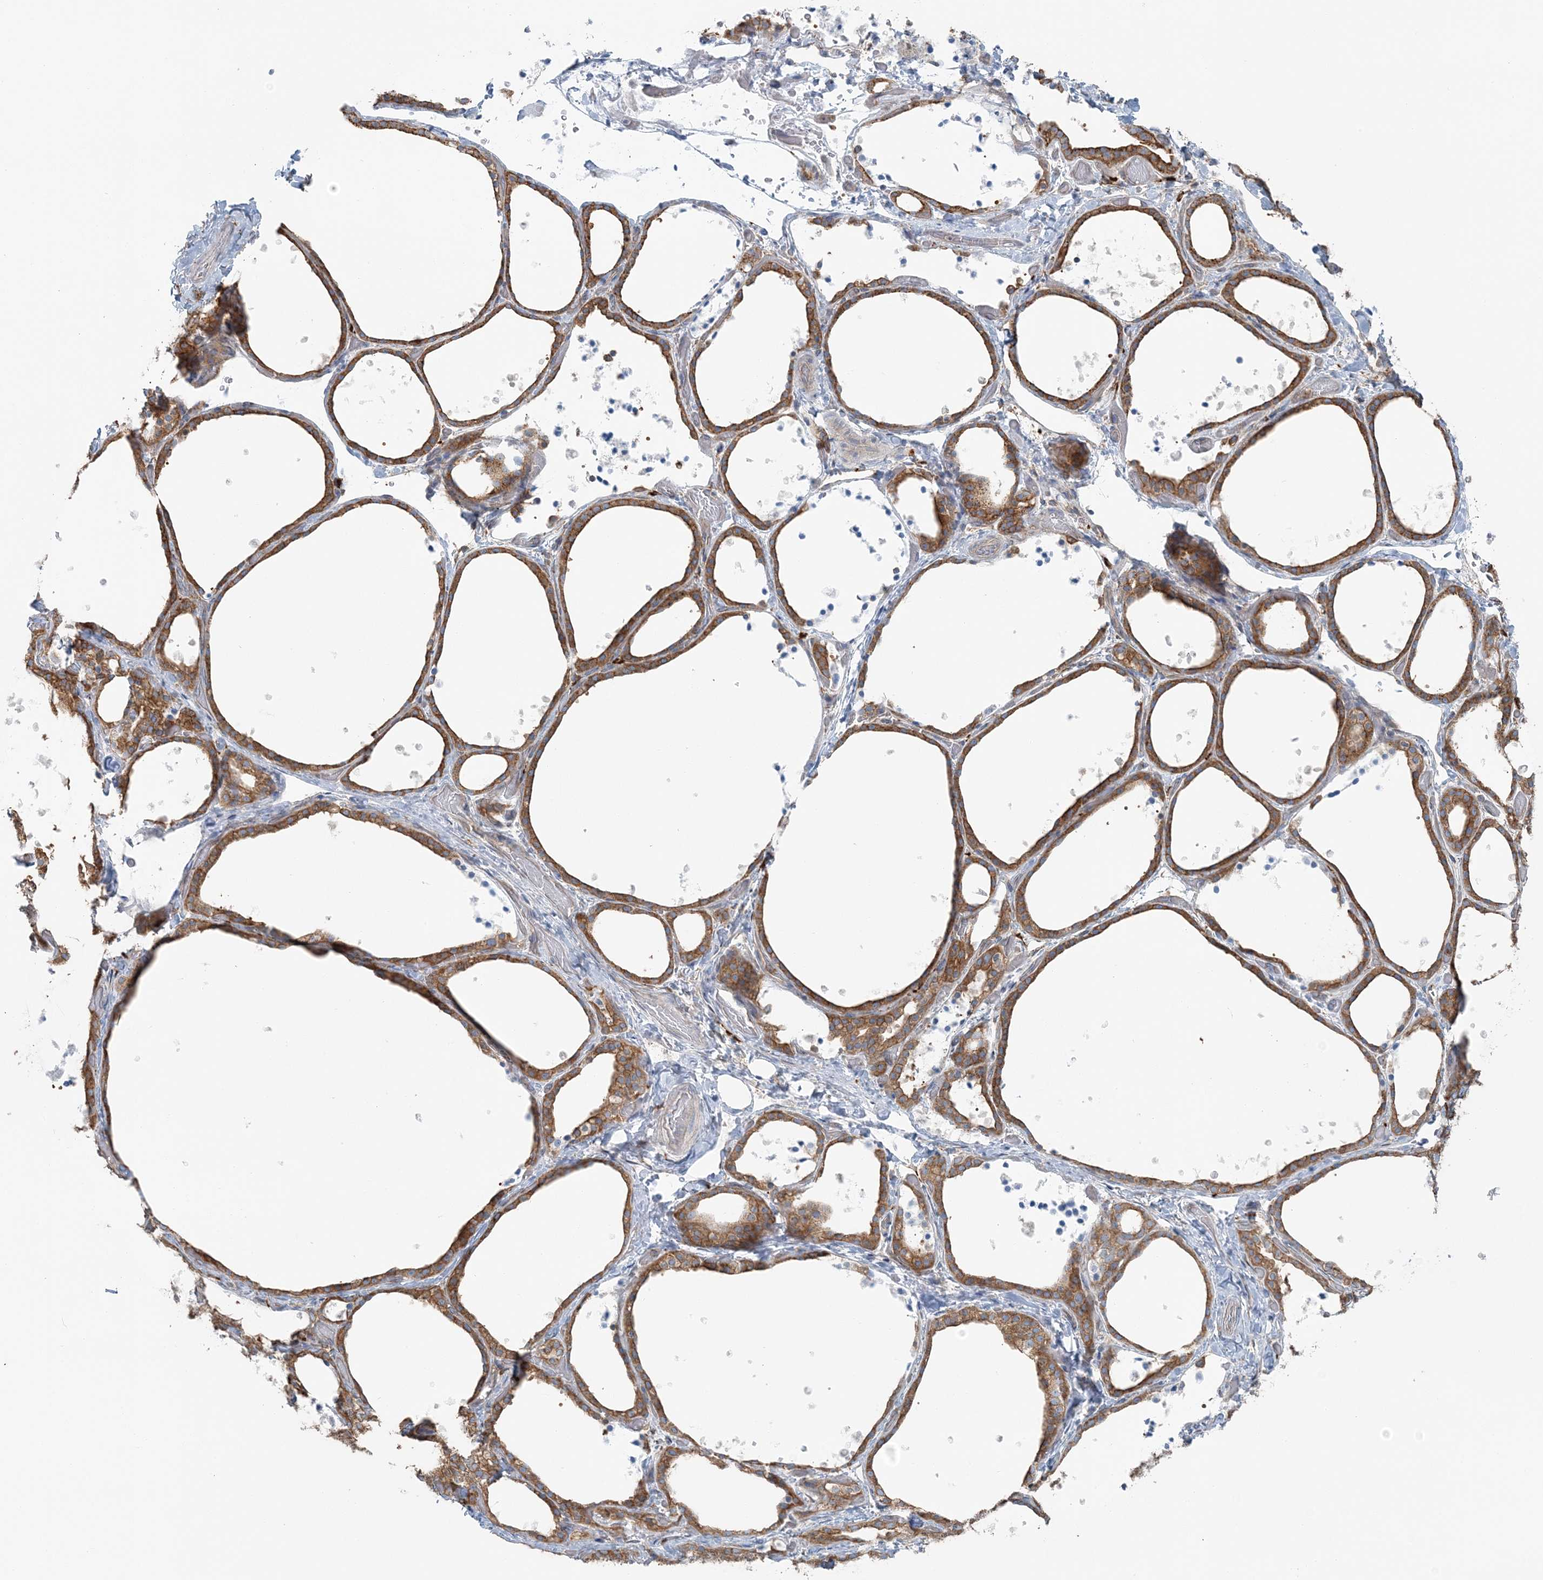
{"staining": {"intensity": "moderate", "quantity": ">75%", "location": "cytoplasmic/membranous"}, "tissue": "thyroid gland", "cell_type": "Glandular cells", "image_type": "normal", "snomed": [{"axis": "morphology", "description": "Normal tissue, NOS"}, {"axis": "topography", "description": "Thyroid gland"}], "caption": "A histopathology image of thyroid gland stained for a protein displays moderate cytoplasmic/membranous brown staining in glandular cells.", "gene": "SNX2", "patient": {"sex": "female", "age": 44}}